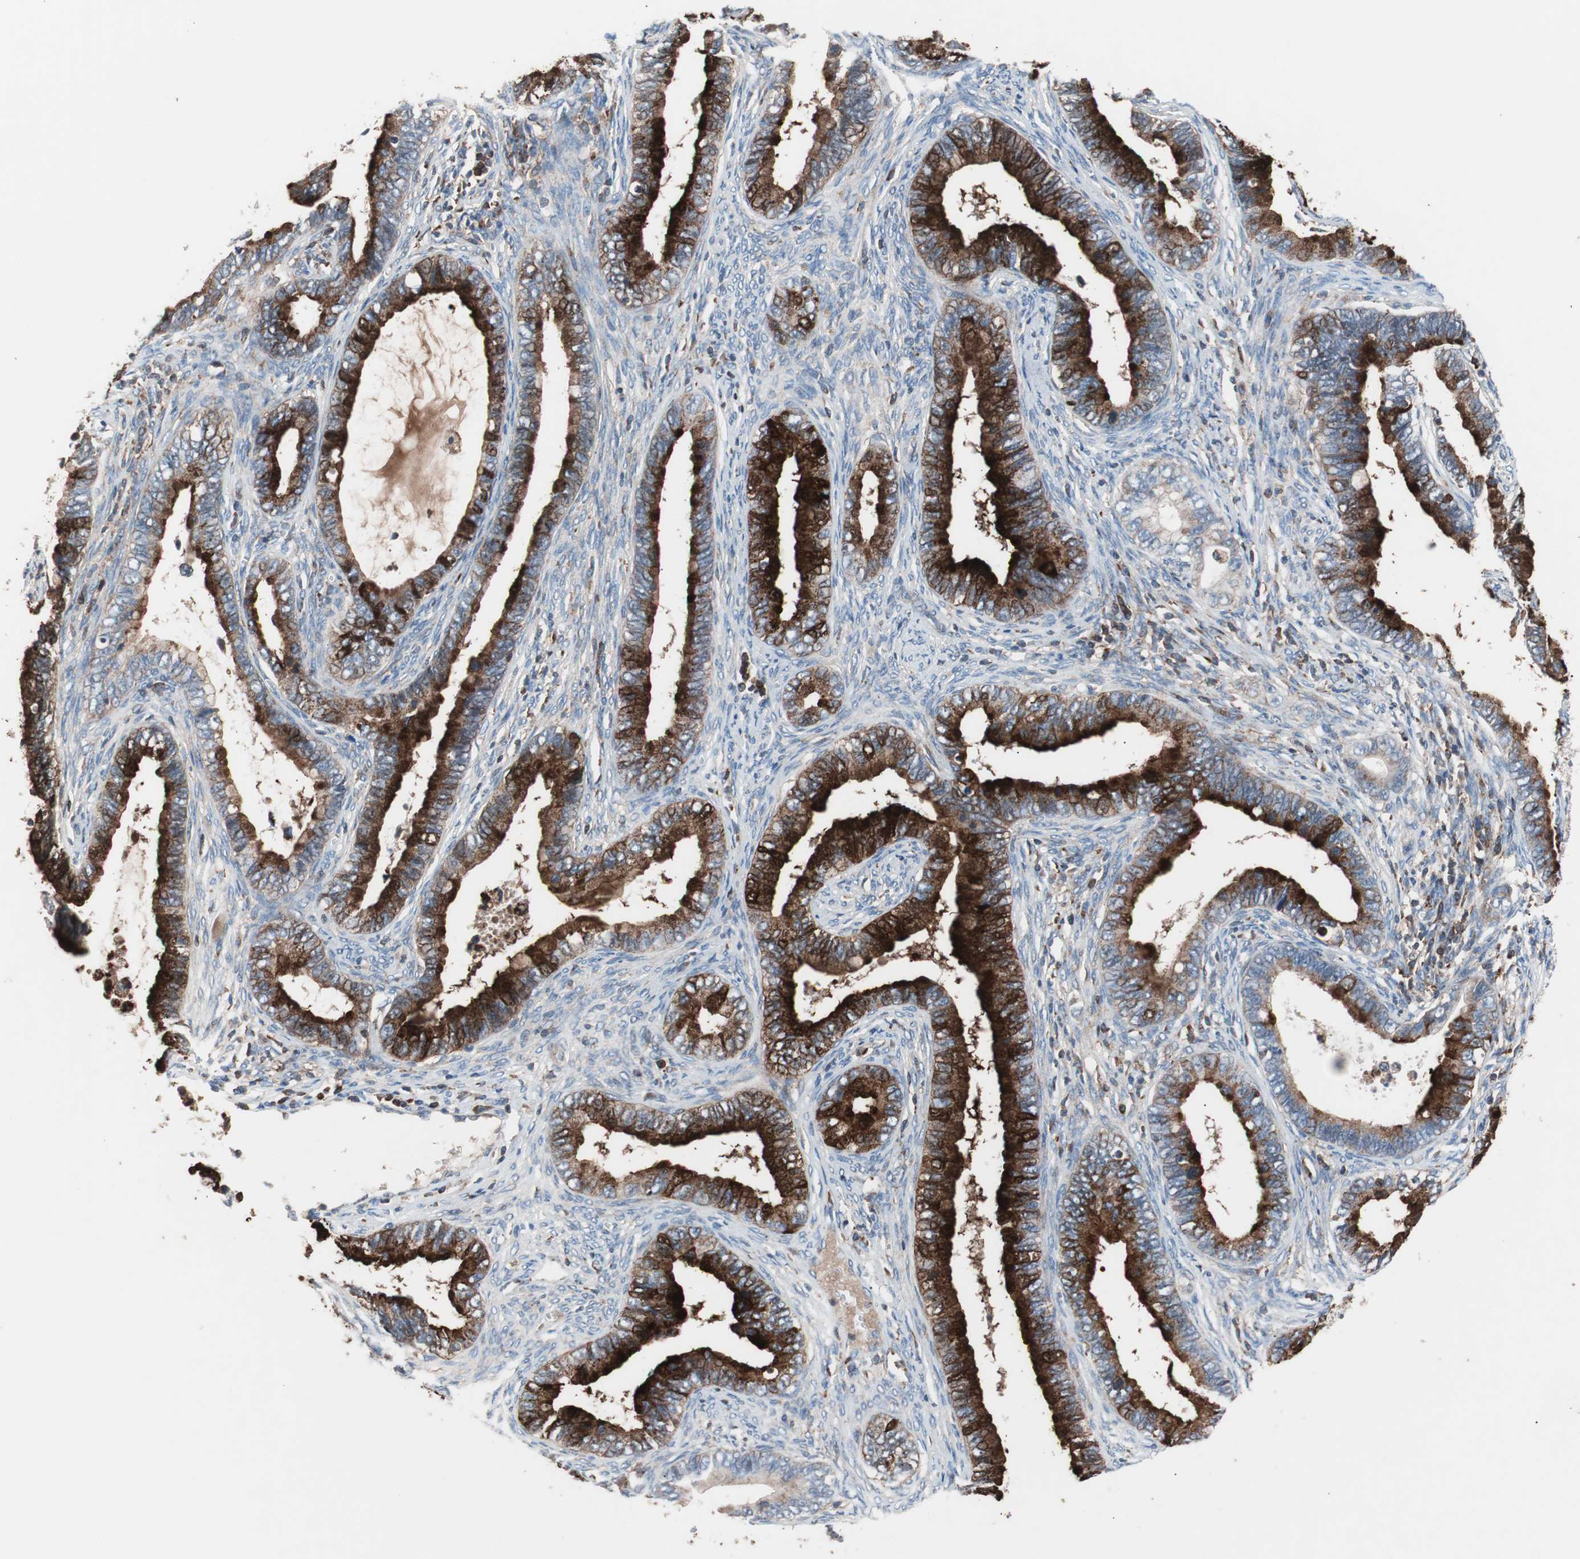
{"staining": {"intensity": "strong", "quantity": ">75%", "location": "cytoplasmic/membranous"}, "tissue": "cervical cancer", "cell_type": "Tumor cells", "image_type": "cancer", "snomed": [{"axis": "morphology", "description": "Adenocarcinoma, NOS"}, {"axis": "topography", "description": "Cervix"}], "caption": "The immunohistochemical stain shows strong cytoplasmic/membranous expression in tumor cells of adenocarcinoma (cervical) tissue.", "gene": "PIK3R1", "patient": {"sex": "female", "age": 44}}